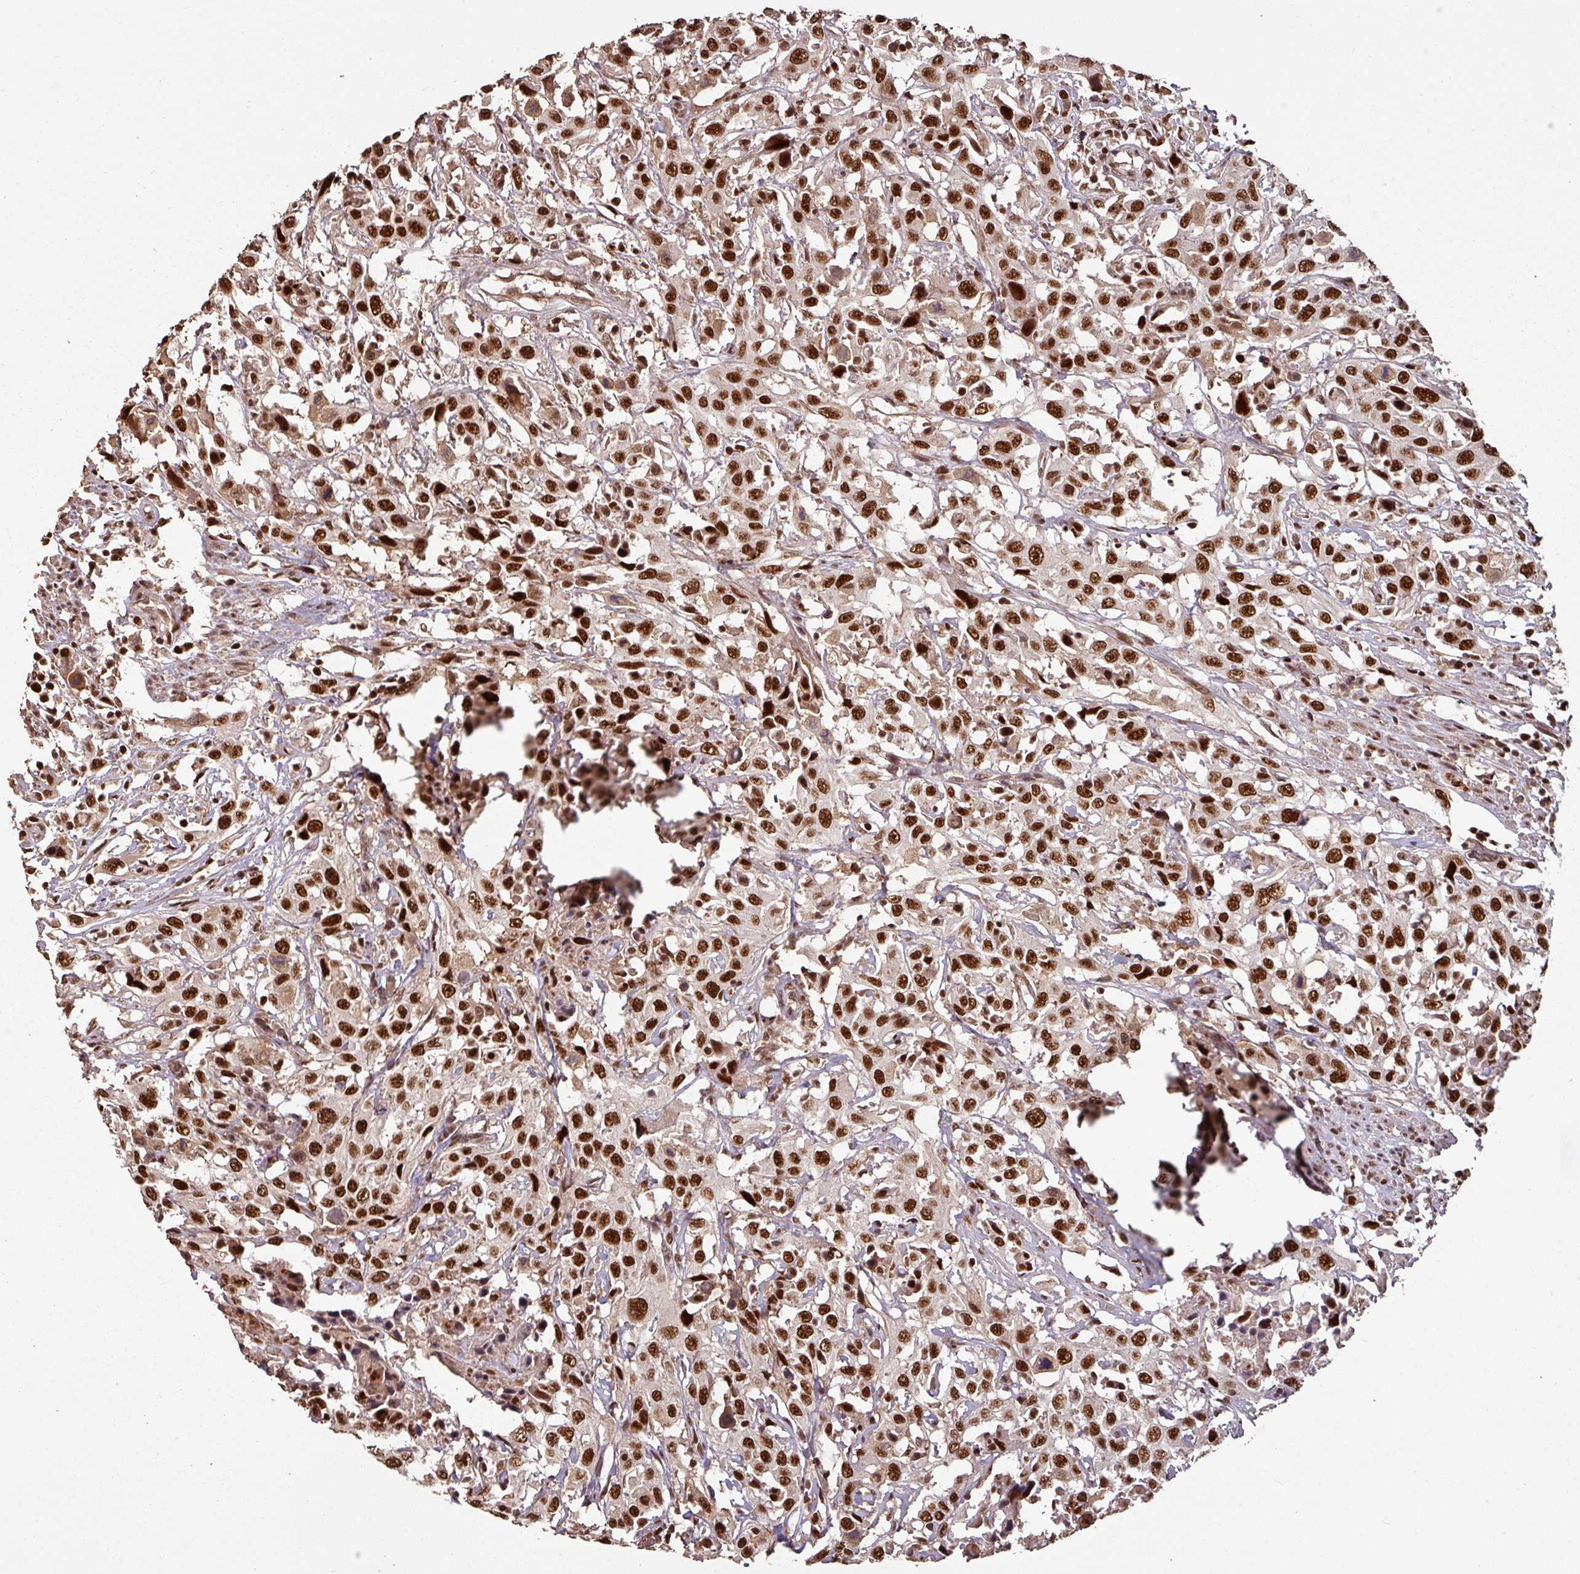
{"staining": {"intensity": "strong", "quantity": ">75%", "location": "nuclear"}, "tissue": "urothelial cancer", "cell_type": "Tumor cells", "image_type": "cancer", "snomed": [{"axis": "morphology", "description": "Urothelial carcinoma, High grade"}, {"axis": "topography", "description": "Urinary bladder"}], "caption": "About >75% of tumor cells in urothelial carcinoma (high-grade) exhibit strong nuclear protein positivity as visualized by brown immunohistochemical staining.", "gene": "POLD1", "patient": {"sex": "male", "age": 61}}